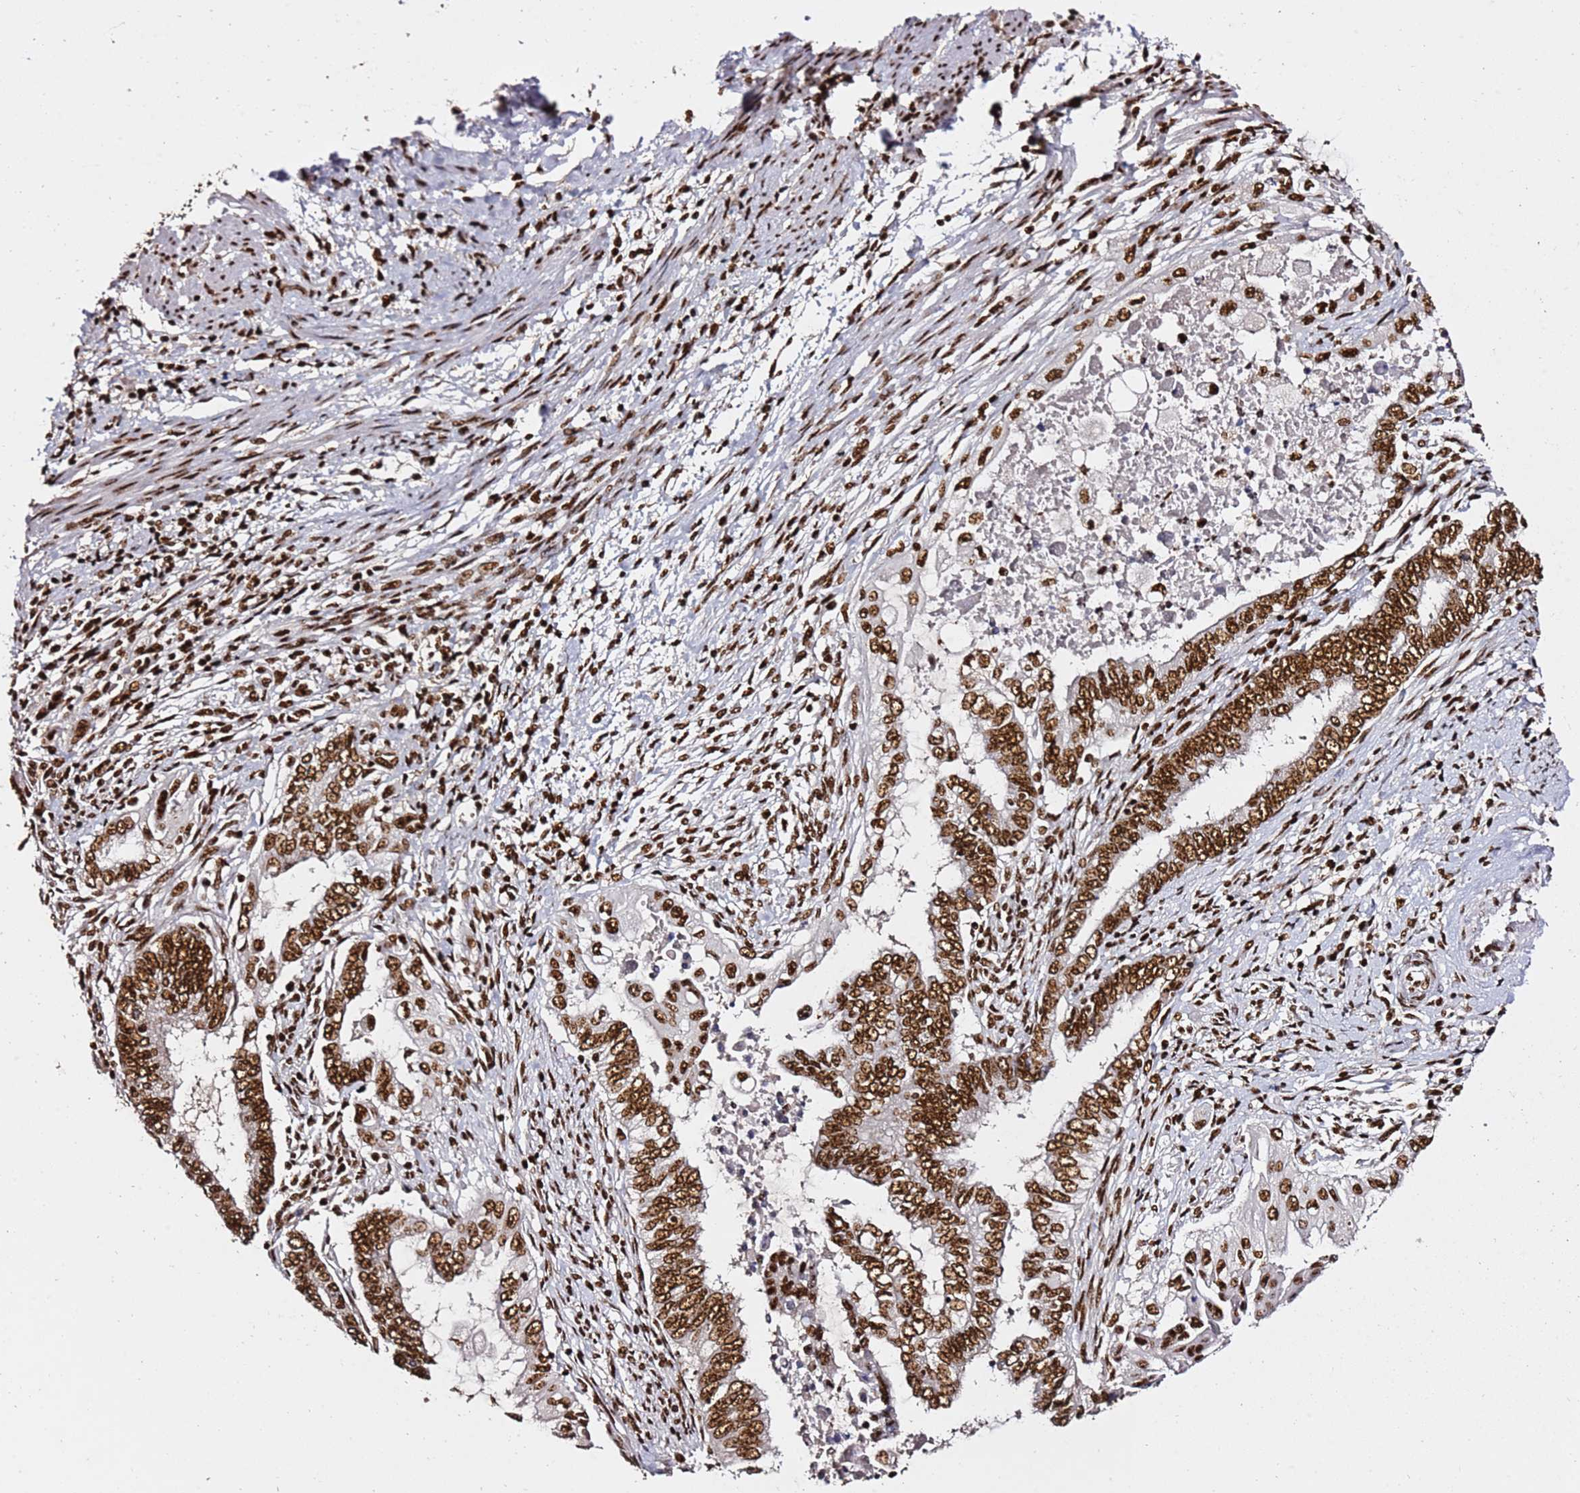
{"staining": {"intensity": "strong", "quantity": ">75%", "location": "nuclear"}, "tissue": "endometrial cancer", "cell_type": "Tumor cells", "image_type": "cancer", "snomed": [{"axis": "morphology", "description": "Adenocarcinoma, NOS"}, {"axis": "topography", "description": "Uterus"}, {"axis": "topography", "description": "Endometrium"}], "caption": "Immunohistochemical staining of endometrial cancer exhibits high levels of strong nuclear expression in approximately >75% of tumor cells. (DAB = brown stain, brightfield microscopy at high magnification).", "gene": "C6orf226", "patient": {"sex": "female", "age": 70}}